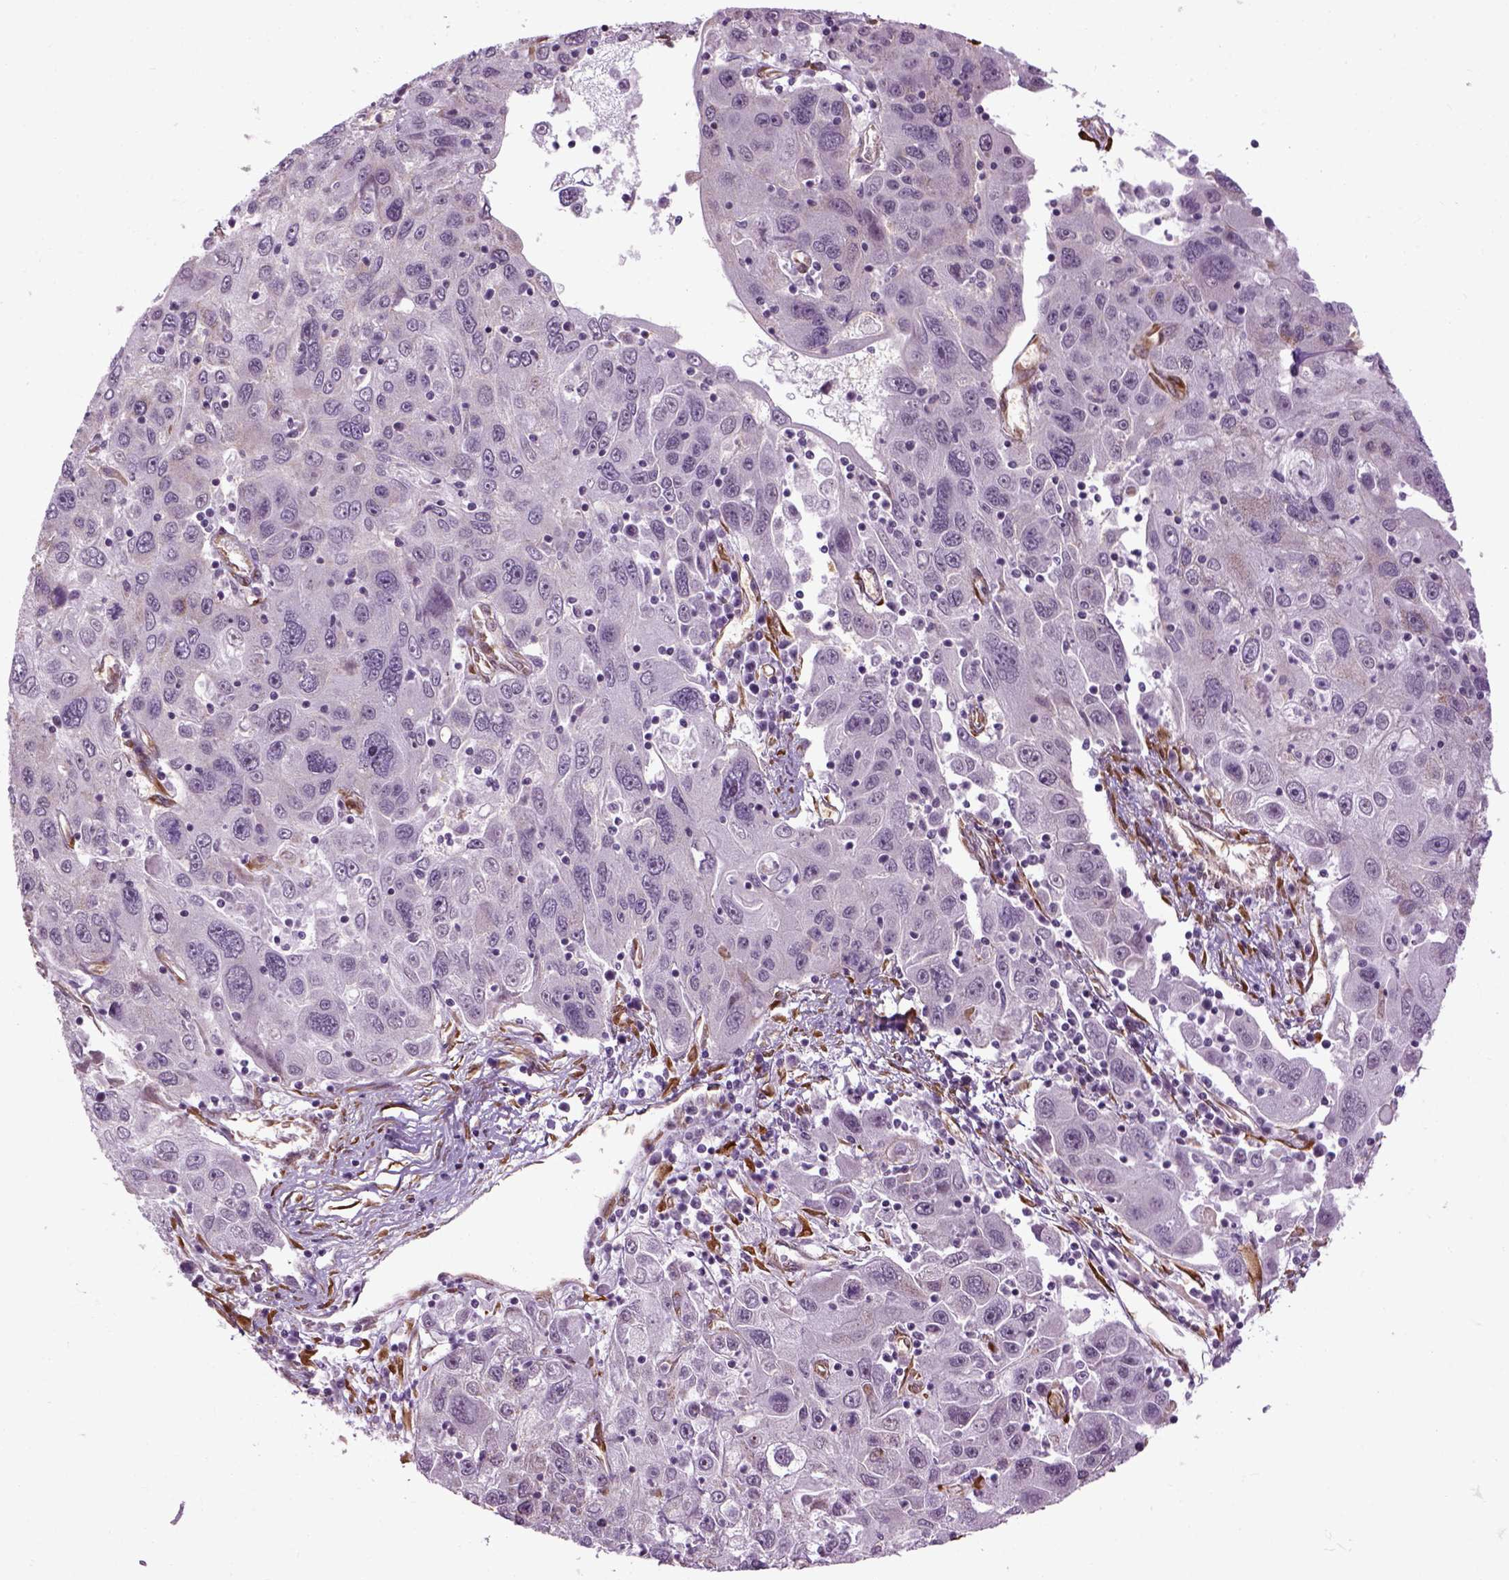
{"staining": {"intensity": "negative", "quantity": "none", "location": "none"}, "tissue": "stomach cancer", "cell_type": "Tumor cells", "image_type": "cancer", "snomed": [{"axis": "morphology", "description": "Adenocarcinoma, NOS"}, {"axis": "topography", "description": "Stomach"}], "caption": "Tumor cells show no significant expression in stomach adenocarcinoma.", "gene": "XK", "patient": {"sex": "male", "age": 56}}